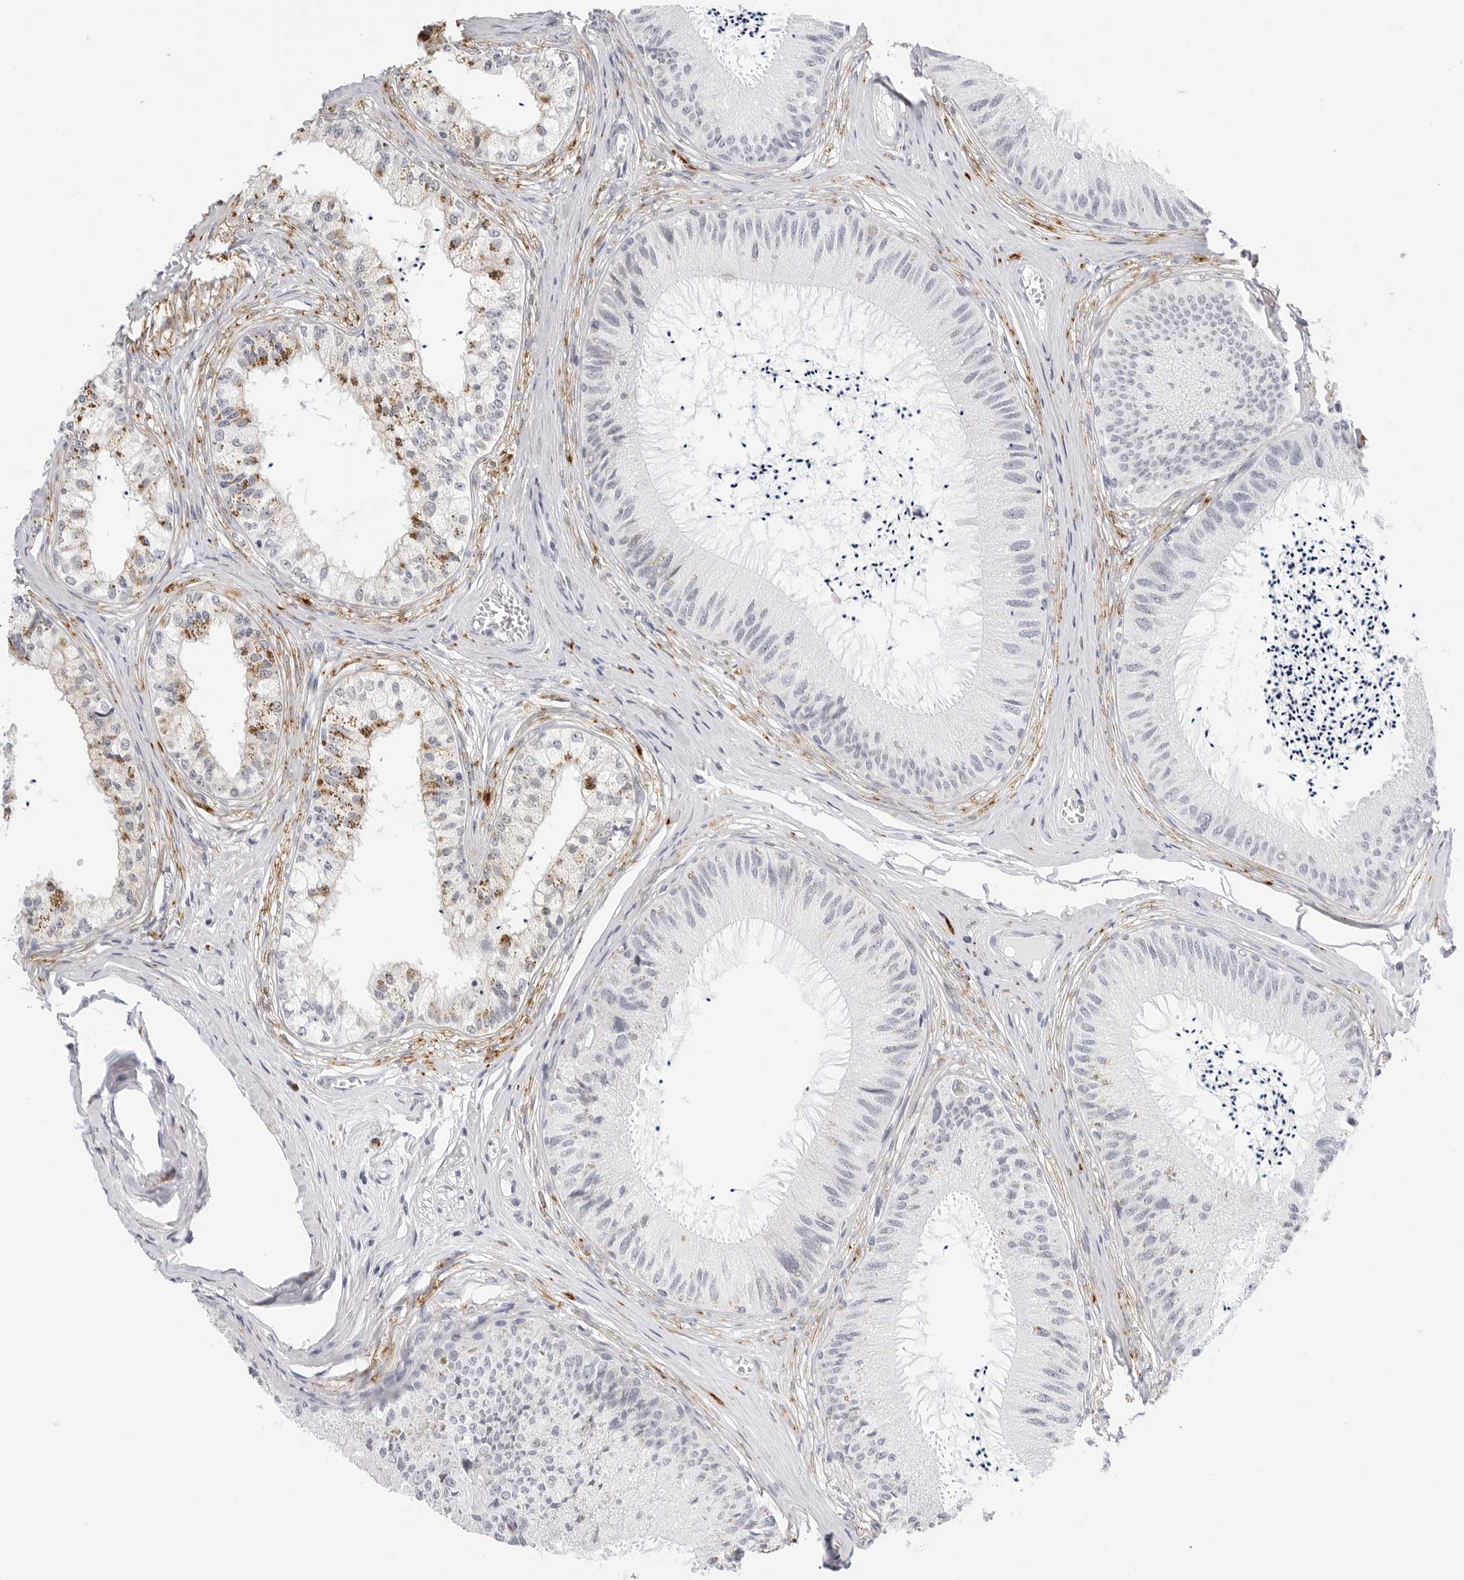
{"staining": {"intensity": "moderate", "quantity": "25%-75%", "location": "cytoplasmic/membranous"}, "tissue": "epididymis", "cell_type": "Glandular cells", "image_type": "normal", "snomed": [{"axis": "morphology", "description": "Normal tissue, NOS"}, {"axis": "topography", "description": "Epididymis"}], "caption": "Brown immunohistochemical staining in benign human epididymis shows moderate cytoplasmic/membranous positivity in approximately 25%-75% of glandular cells.", "gene": "HSPB7", "patient": {"sex": "male", "age": 79}}